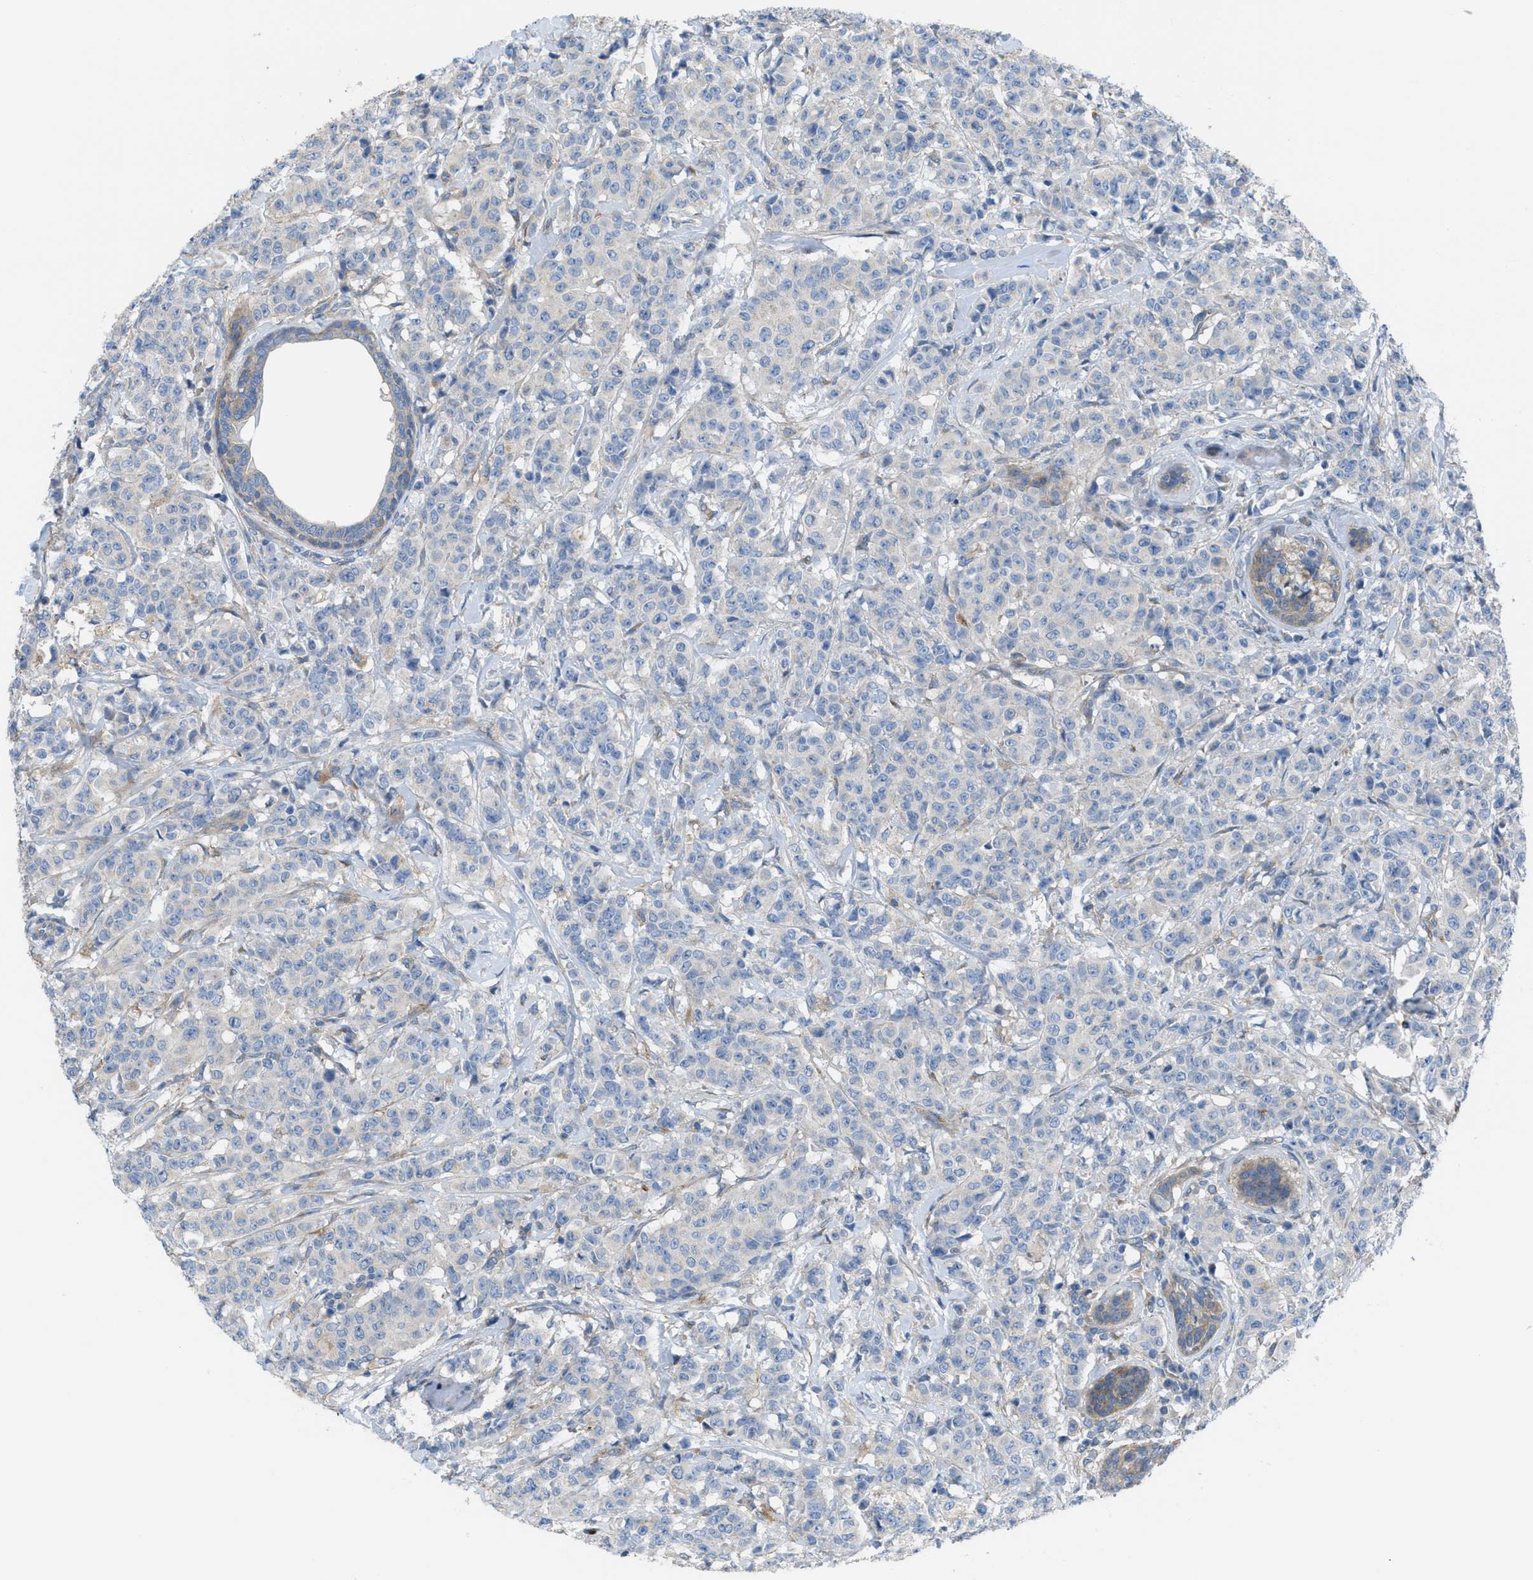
{"staining": {"intensity": "negative", "quantity": "none", "location": "none"}, "tissue": "breast cancer", "cell_type": "Tumor cells", "image_type": "cancer", "snomed": [{"axis": "morphology", "description": "Normal tissue, NOS"}, {"axis": "morphology", "description": "Duct carcinoma"}, {"axis": "topography", "description": "Breast"}], "caption": "Immunohistochemical staining of breast cancer (invasive ductal carcinoma) reveals no significant positivity in tumor cells.", "gene": "EGFR", "patient": {"sex": "female", "age": 40}}